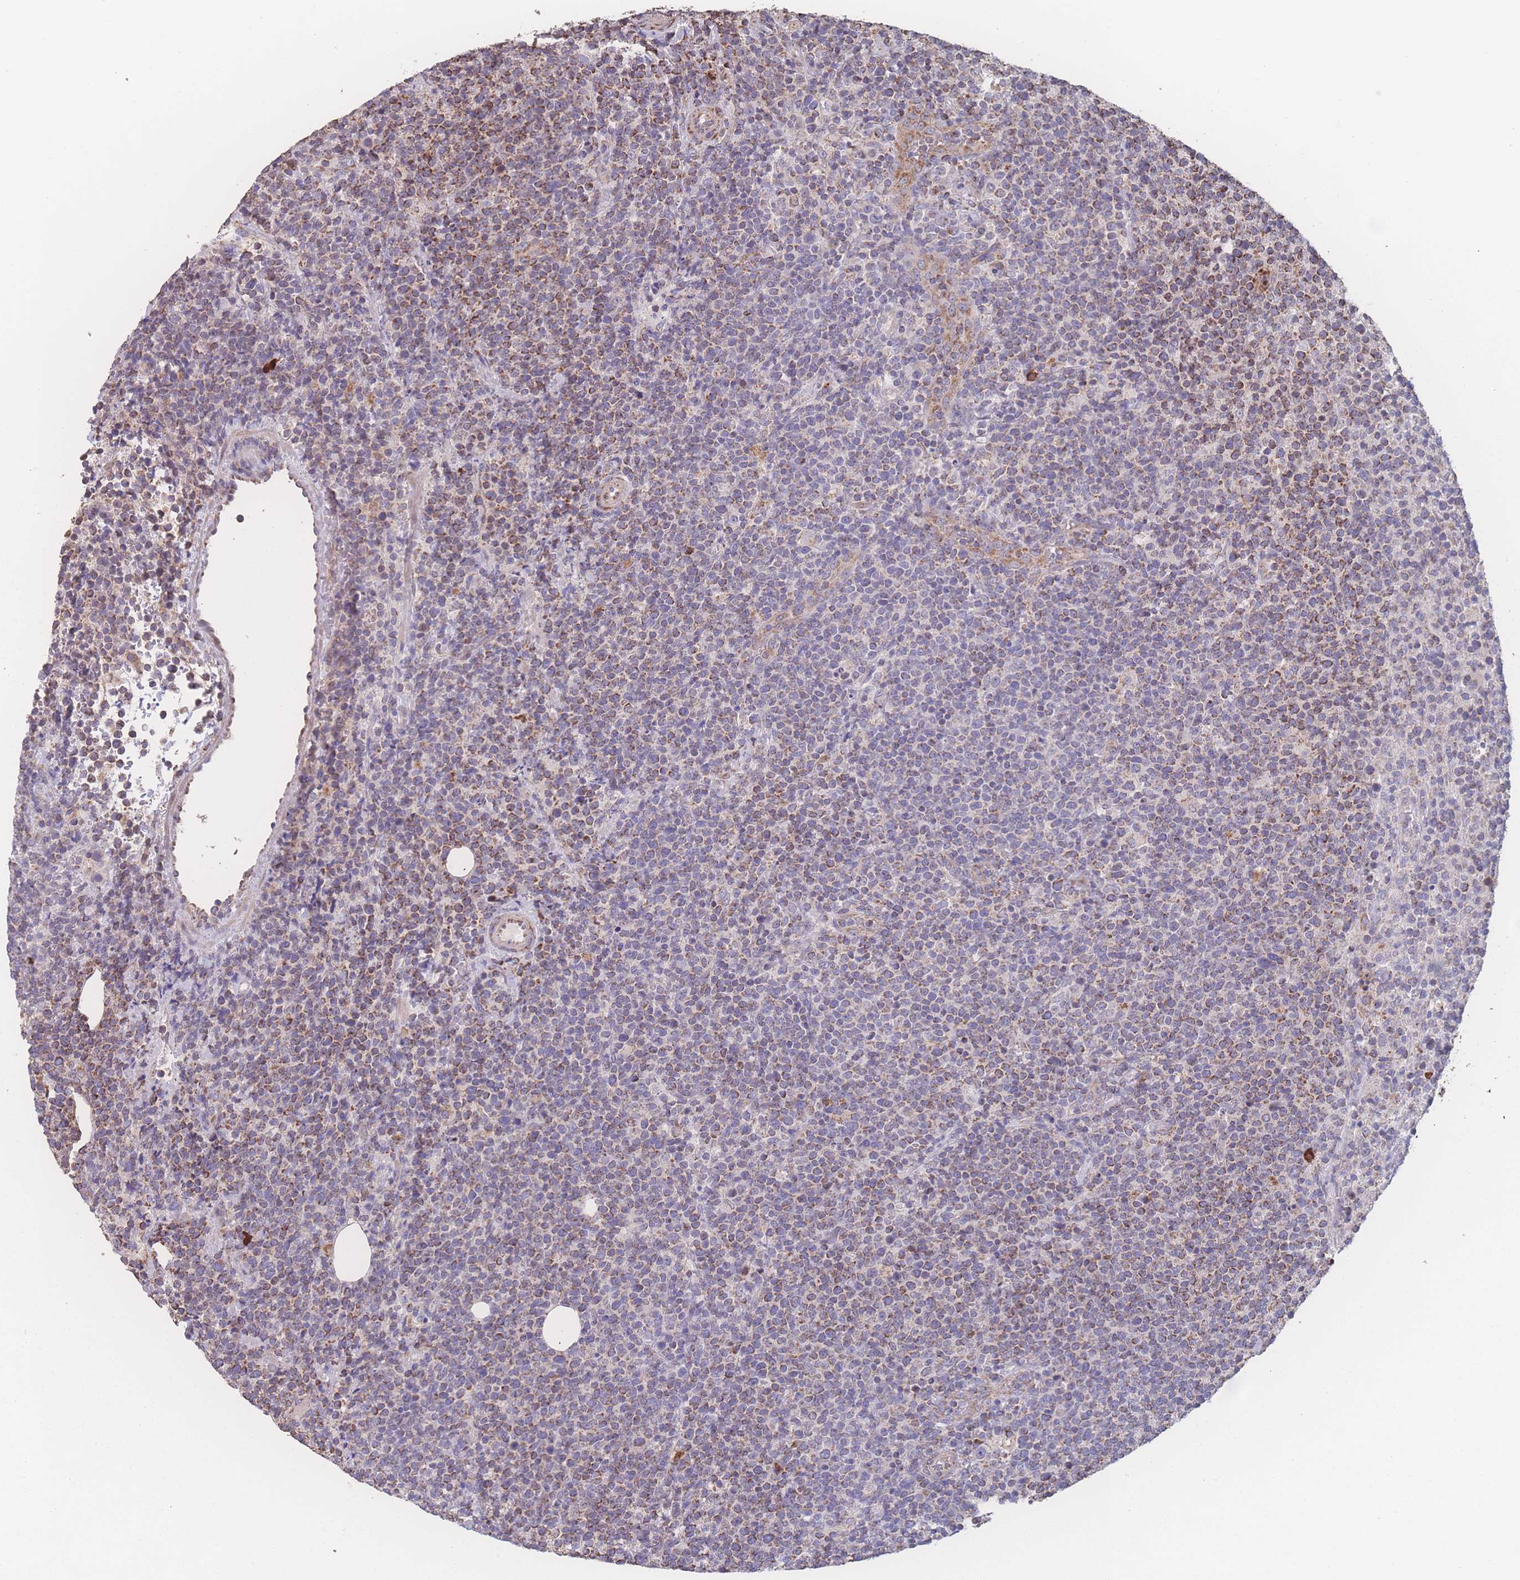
{"staining": {"intensity": "moderate", "quantity": "<25%", "location": "cytoplasmic/membranous"}, "tissue": "lymphoma", "cell_type": "Tumor cells", "image_type": "cancer", "snomed": [{"axis": "morphology", "description": "Malignant lymphoma, non-Hodgkin's type, High grade"}, {"axis": "topography", "description": "Lymph node"}], "caption": "Immunohistochemical staining of lymphoma shows moderate cytoplasmic/membranous protein positivity in approximately <25% of tumor cells.", "gene": "SGSM3", "patient": {"sex": "male", "age": 61}}